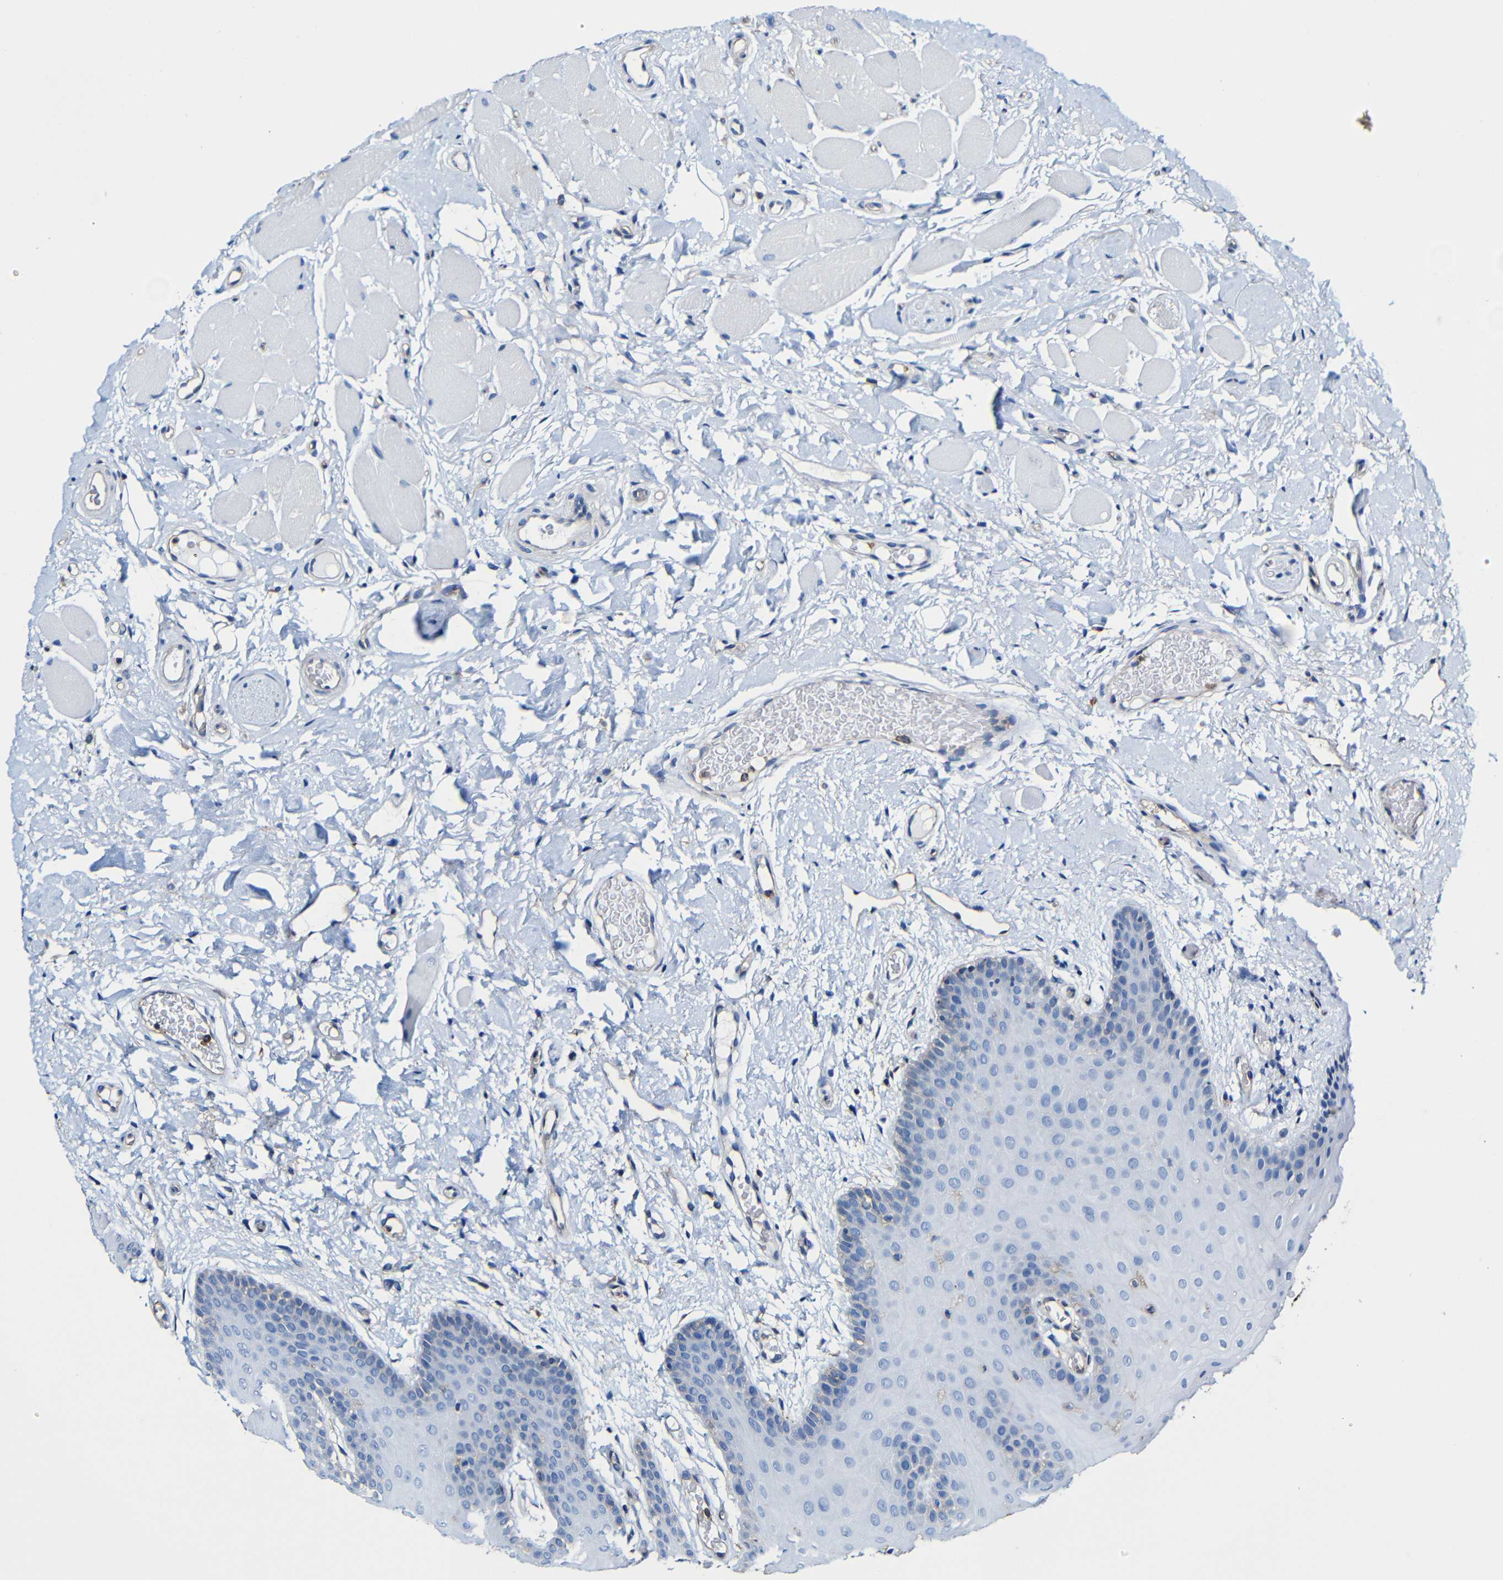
{"staining": {"intensity": "negative", "quantity": "none", "location": "none"}, "tissue": "oral mucosa", "cell_type": "Squamous epithelial cells", "image_type": "normal", "snomed": [{"axis": "morphology", "description": "Normal tissue, NOS"}, {"axis": "topography", "description": "Oral tissue"}], "caption": "The photomicrograph shows no staining of squamous epithelial cells in benign oral mucosa. (DAB (3,3'-diaminobenzidine) immunohistochemistry (IHC) with hematoxylin counter stain).", "gene": "MSN", "patient": {"sex": "male", "age": 54}}